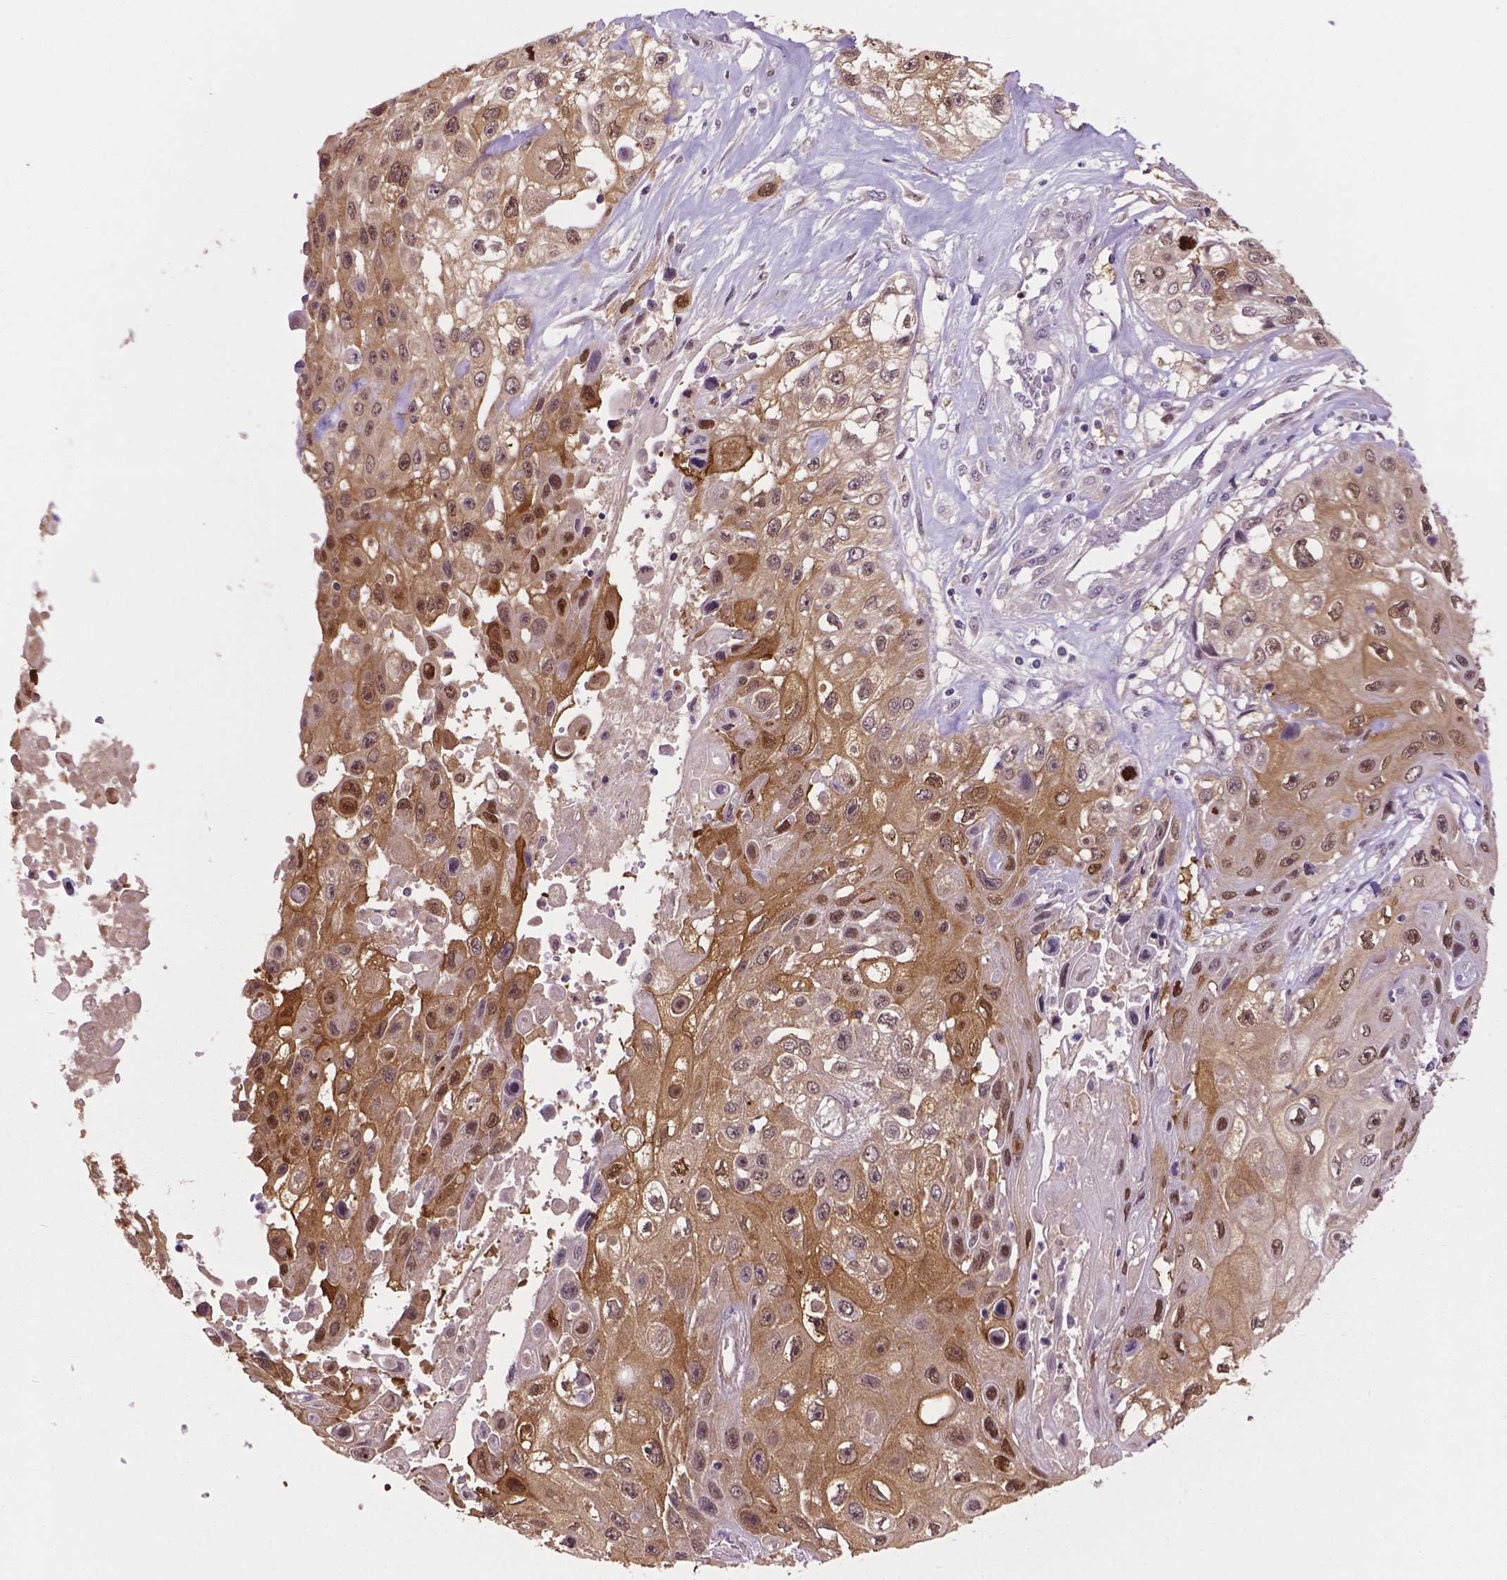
{"staining": {"intensity": "weak", "quantity": ">75%", "location": "cytoplasmic/membranous,nuclear"}, "tissue": "skin cancer", "cell_type": "Tumor cells", "image_type": "cancer", "snomed": [{"axis": "morphology", "description": "Squamous cell carcinoma, NOS"}, {"axis": "topography", "description": "Skin"}], "caption": "IHC staining of skin cancer, which reveals low levels of weak cytoplasmic/membranous and nuclear positivity in about >75% of tumor cells indicating weak cytoplasmic/membranous and nuclear protein staining. The staining was performed using DAB (3,3'-diaminobenzidine) (brown) for protein detection and nuclei were counterstained in hematoxylin (blue).", "gene": "IRF6", "patient": {"sex": "male", "age": 82}}